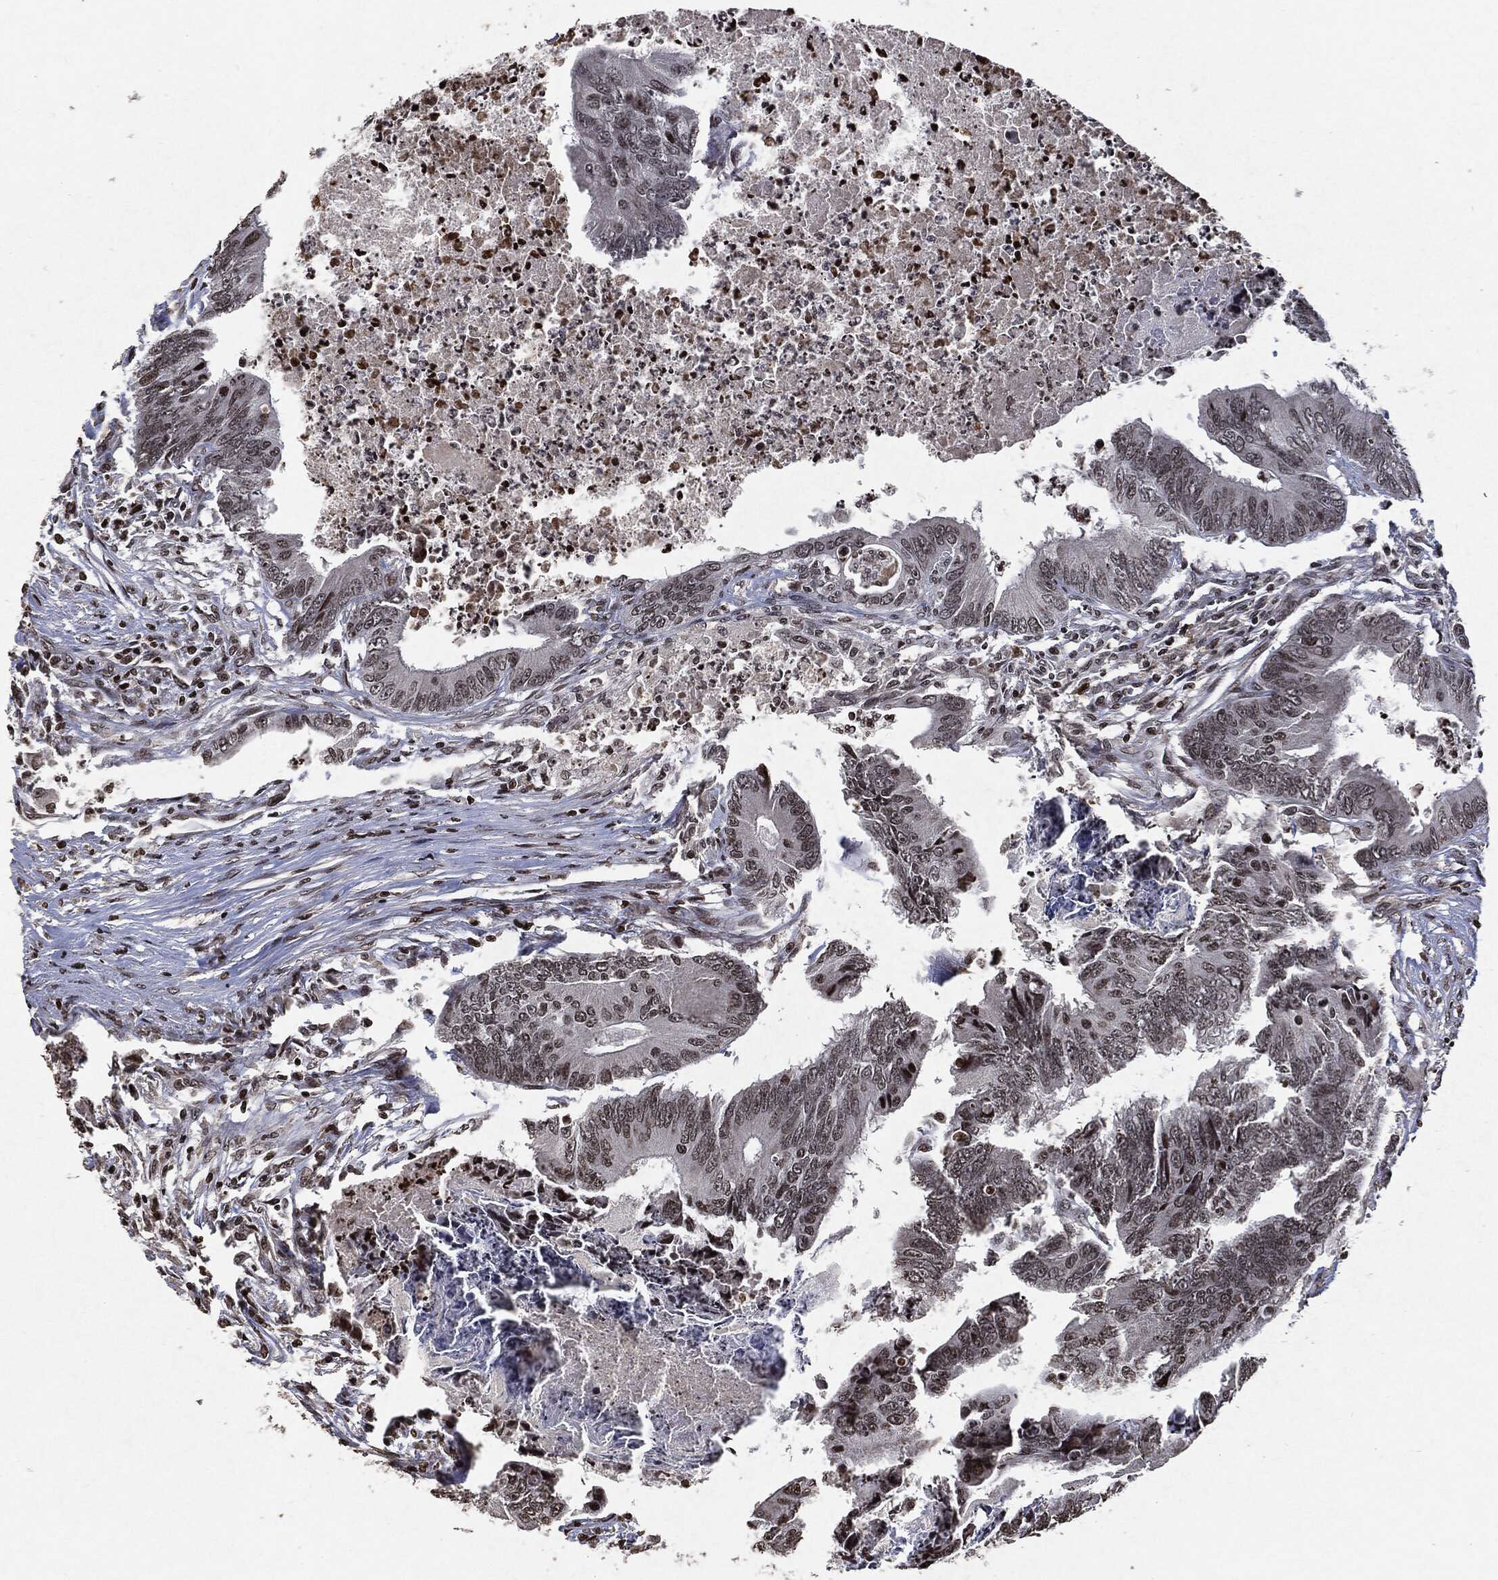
{"staining": {"intensity": "weak", "quantity": "<25%", "location": "nuclear"}, "tissue": "colorectal cancer", "cell_type": "Tumor cells", "image_type": "cancer", "snomed": [{"axis": "morphology", "description": "Adenocarcinoma, NOS"}, {"axis": "topography", "description": "Colon"}], "caption": "The micrograph exhibits no significant expression in tumor cells of colorectal cancer.", "gene": "JUN", "patient": {"sex": "male", "age": 84}}